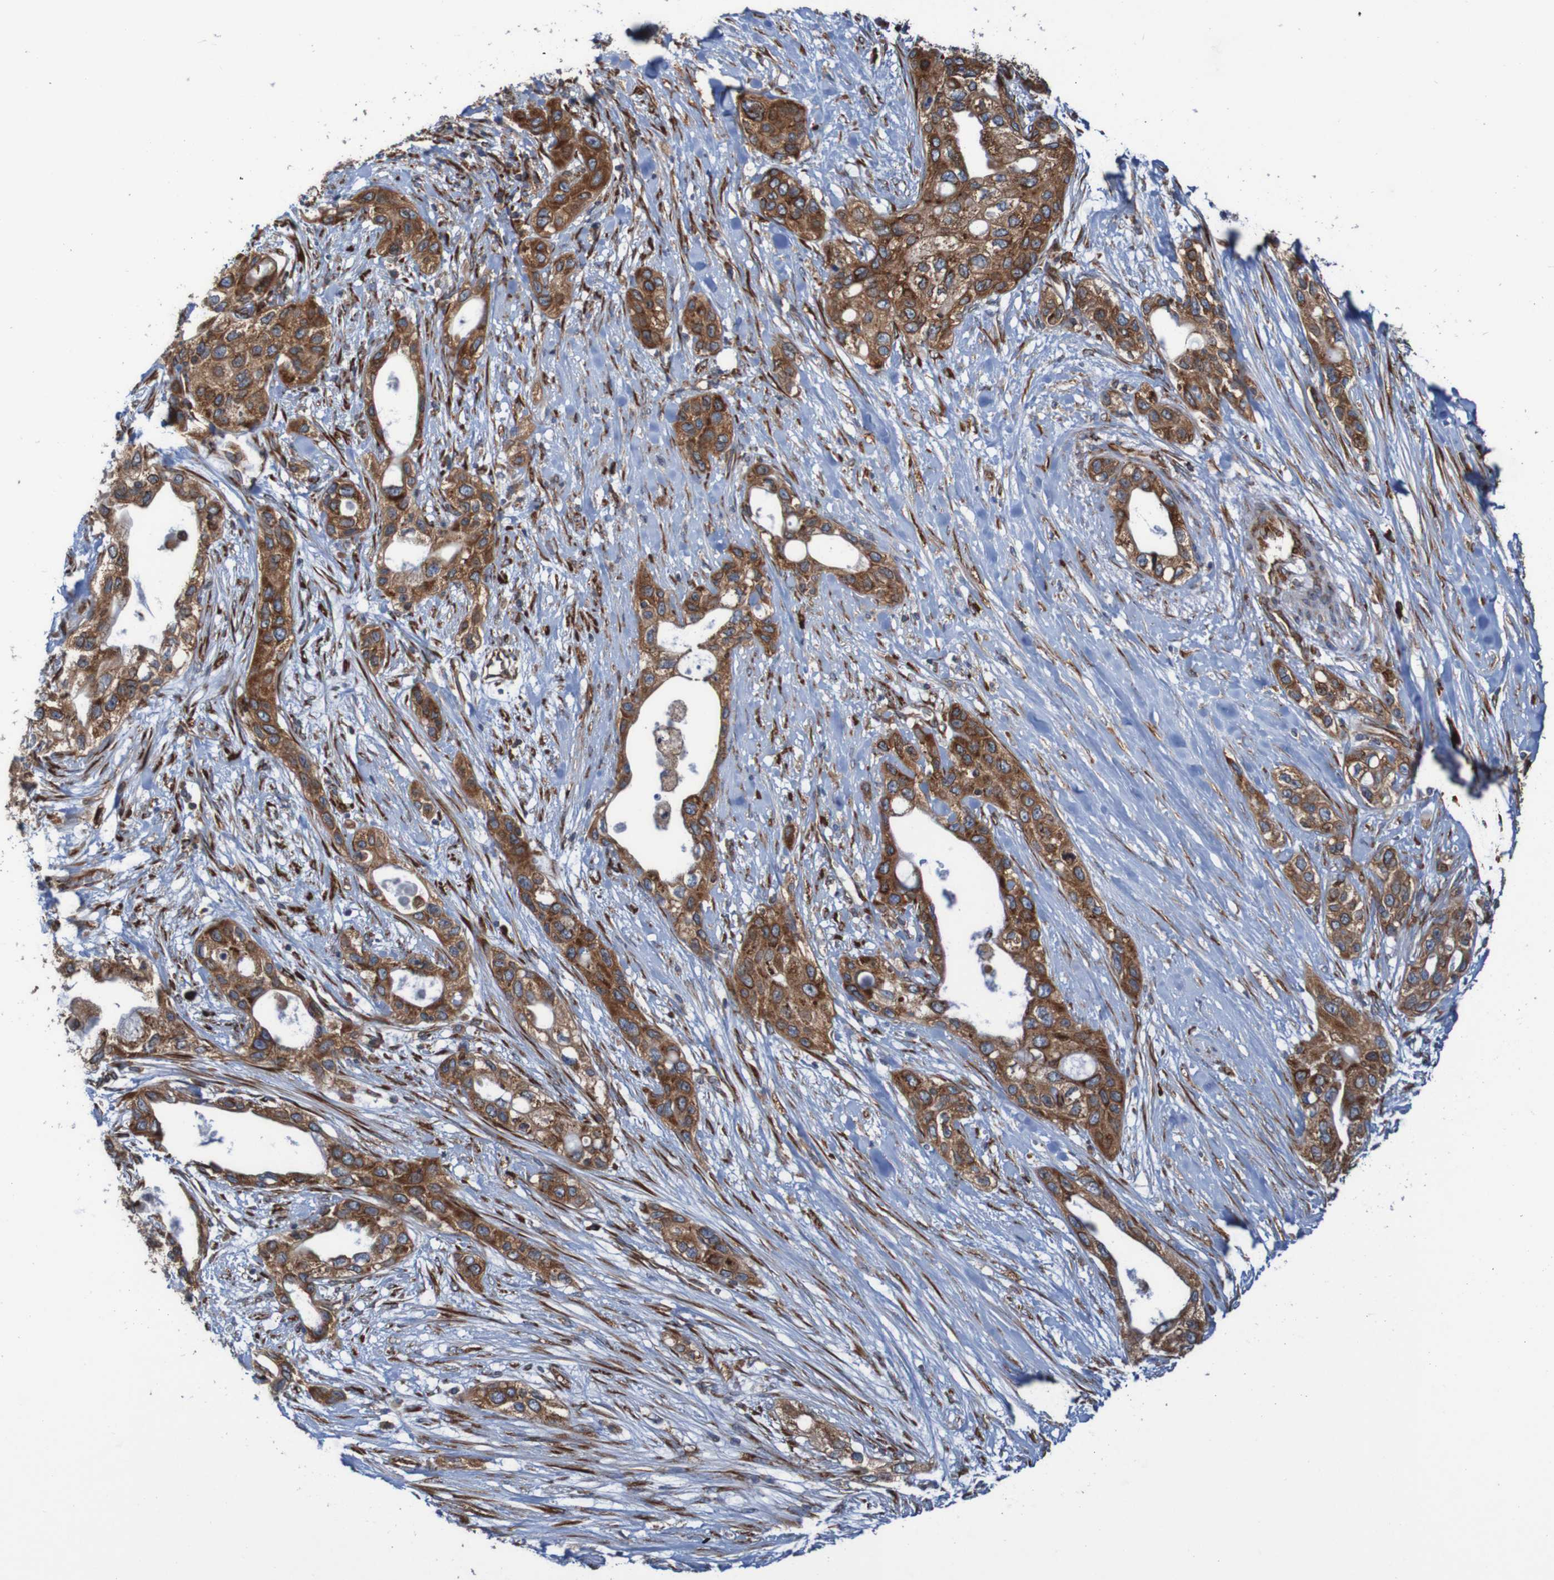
{"staining": {"intensity": "strong", "quantity": "25%-75%", "location": "cytoplasmic/membranous"}, "tissue": "pancreatic cancer", "cell_type": "Tumor cells", "image_type": "cancer", "snomed": [{"axis": "morphology", "description": "Adenocarcinoma, NOS"}, {"axis": "topography", "description": "Pancreas"}], "caption": "This is a photomicrograph of IHC staining of pancreatic adenocarcinoma, which shows strong expression in the cytoplasmic/membranous of tumor cells.", "gene": "RPL10", "patient": {"sex": "female", "age": 70}}